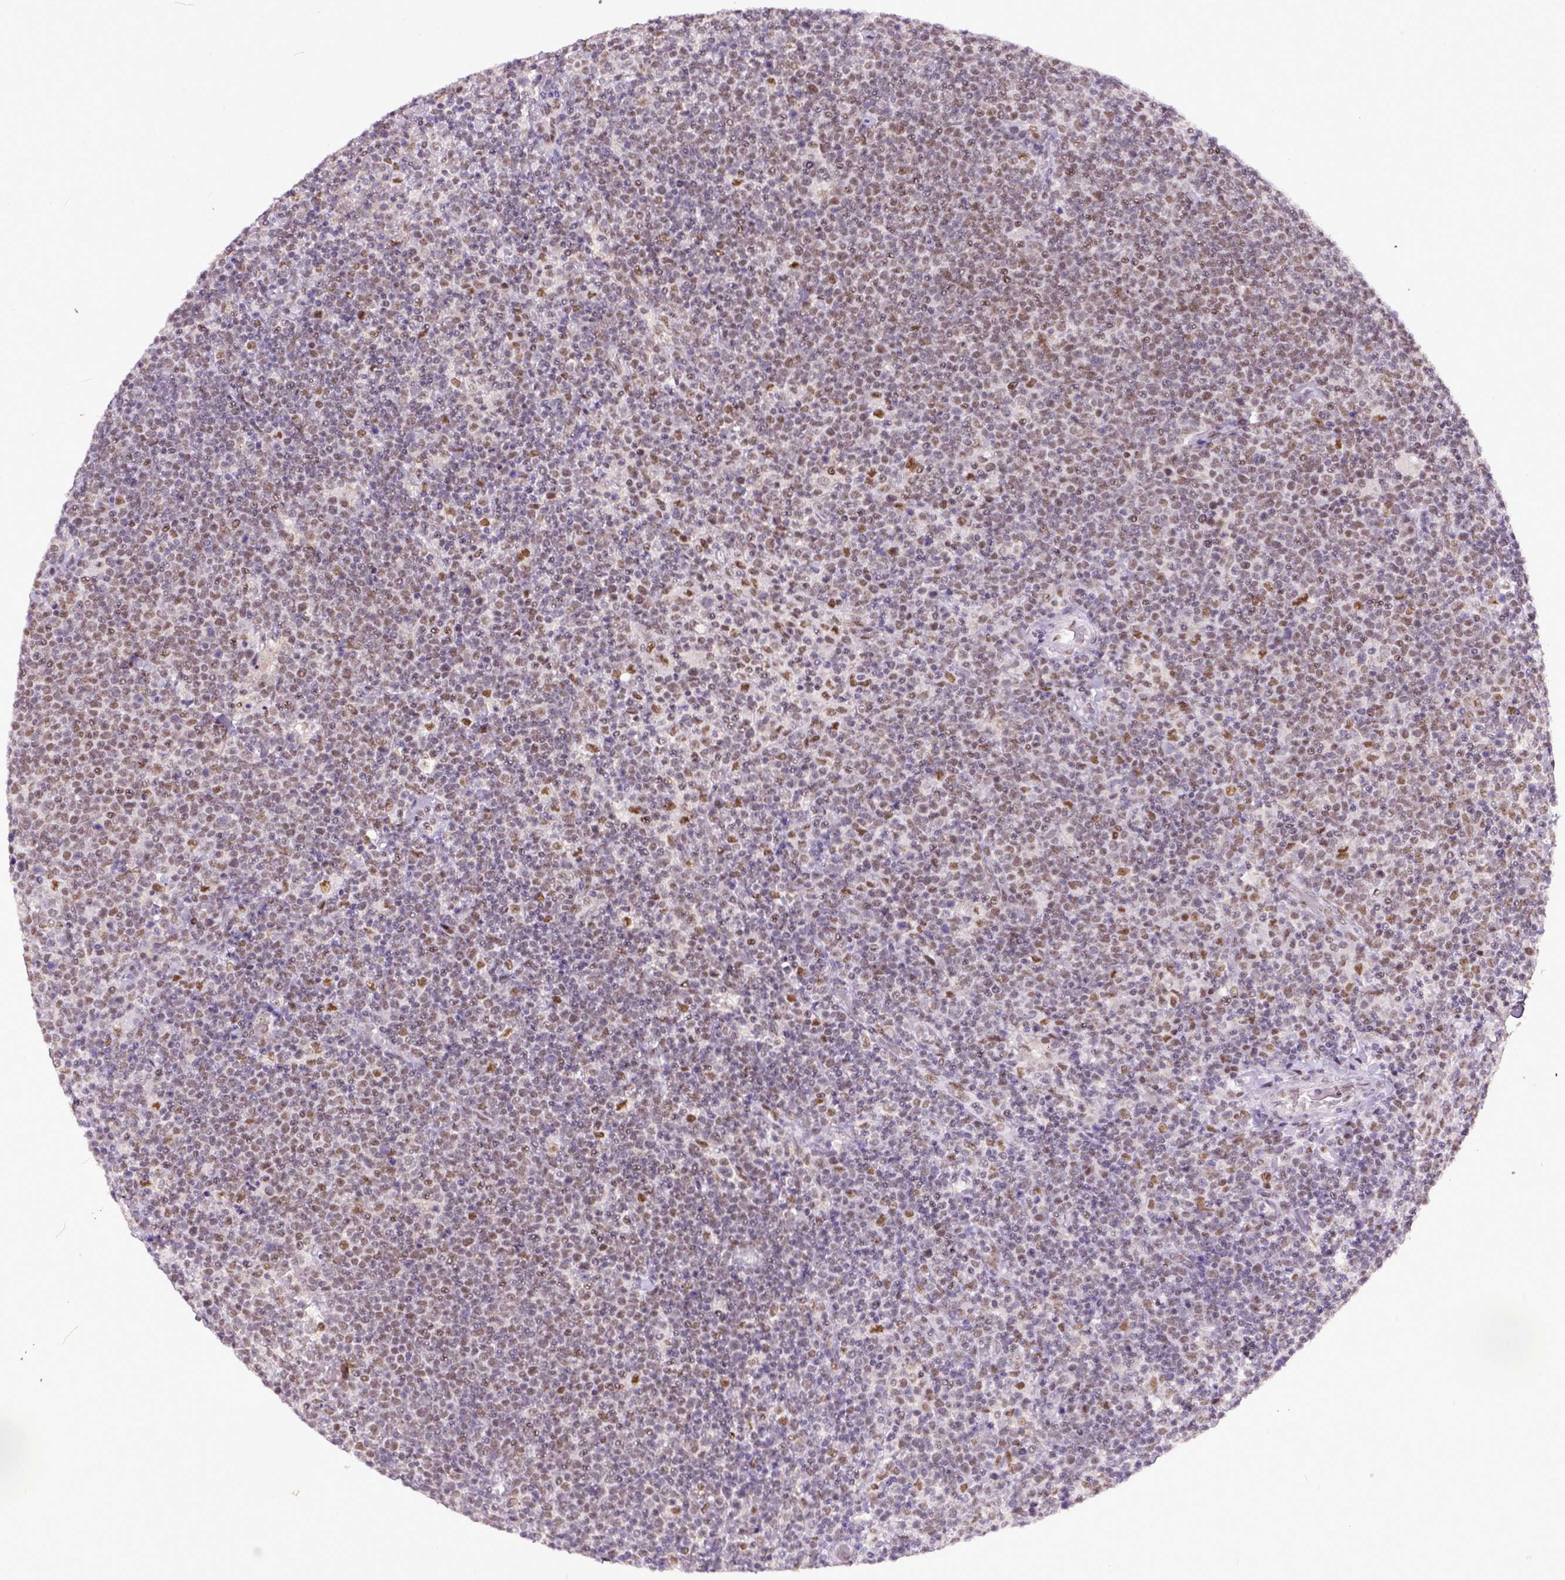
{"staining": {"intensity": "moderate", "quantity": ">75%", "location": "nuclear"}, "tissue": "lymphoma", "cell_type": "Tumor cells", "image_type": "cancer", "snomed": [{"axis": "morphology", "description": "Malignant lymphoma, non-Hodgkin's type, High grade"}, {"axis": "topography", "description": "Lymph node"}], "caption": "This micrograph exhibits immunohistochemistry (IHC) staining of human lymphoma, with medium moderate nuclear expression in about >75% of tumor cells.", "gene": "ERCC1", "patient": {"sex": "male", "age": 61}}